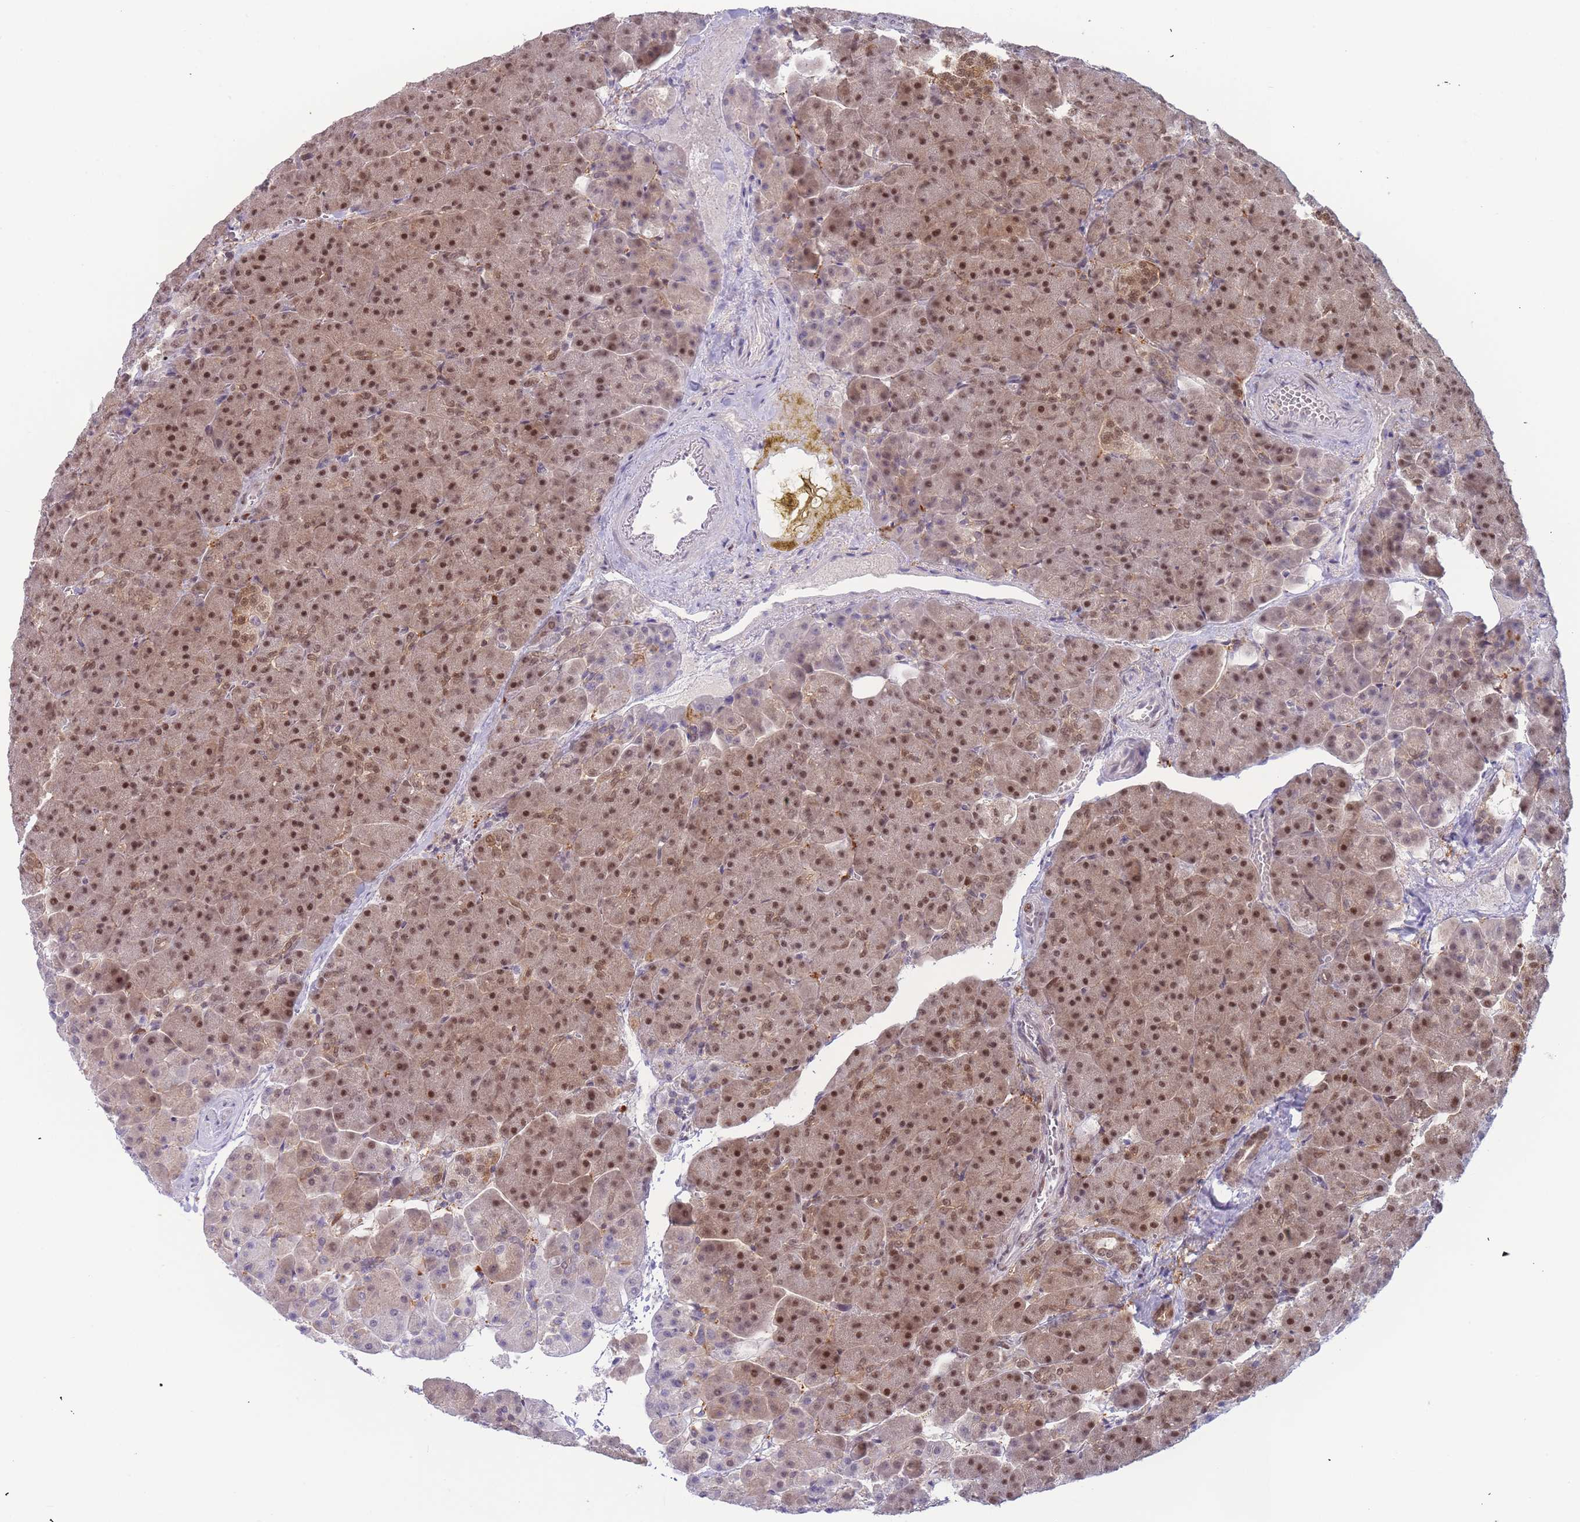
{"staining": {"intensity": "strong", "quantity": ">75%", "location": "nuclear"}, "tissue": "pancreas", "cell_type": "Exocrine glandular cells", "image_type": "normal", "snomed": [{"axis": "morphology", "description": "Normal tissue, NOS"}, {"axis": "topography", "description": "Pancreas"}], "caption": "Protein expression by IHC reveals strong nuclear positivity in approximately >75% of exocrine glandular cells in normal pancreas.", "gene": "DEAF1", "patient": {"sex": "female", "age": 74}}